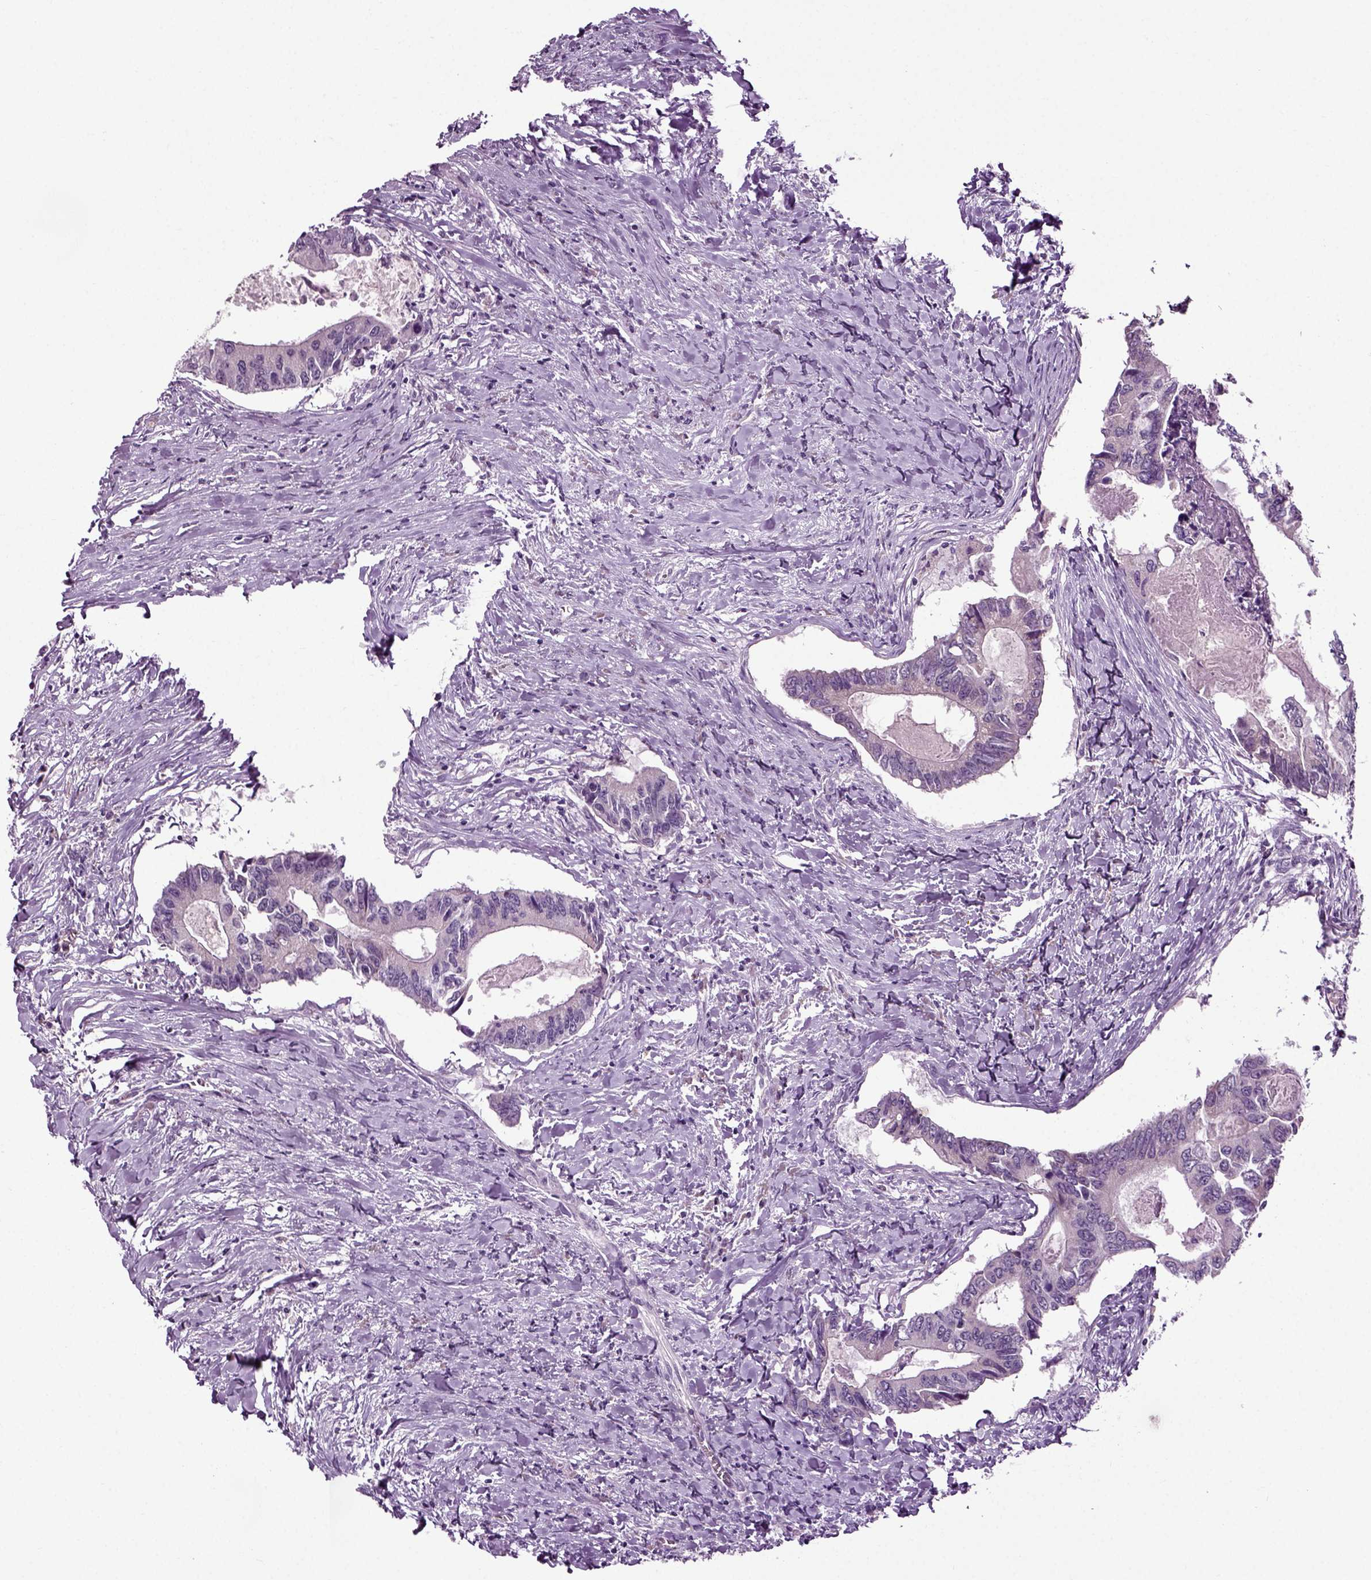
{"staining": {"intensity": "negative", "quantity": "none", "location": "none"}, "tissue": "colorectal cancer", "cell_type": "Tumor cells", "image_type": "cancer", "snomed": [{"axis": "morphology", "description": "Adenocarcinoma, NOS"}, {"axis": "topography", "description": "Colon"}], "caption": "Immunohistochemical staining of human adenocarcinoma (colorectal) demonstrates no significant staining in tumor cells.", "gene": "SPATA17", "patient": {"sex": "male", "age": 53}}